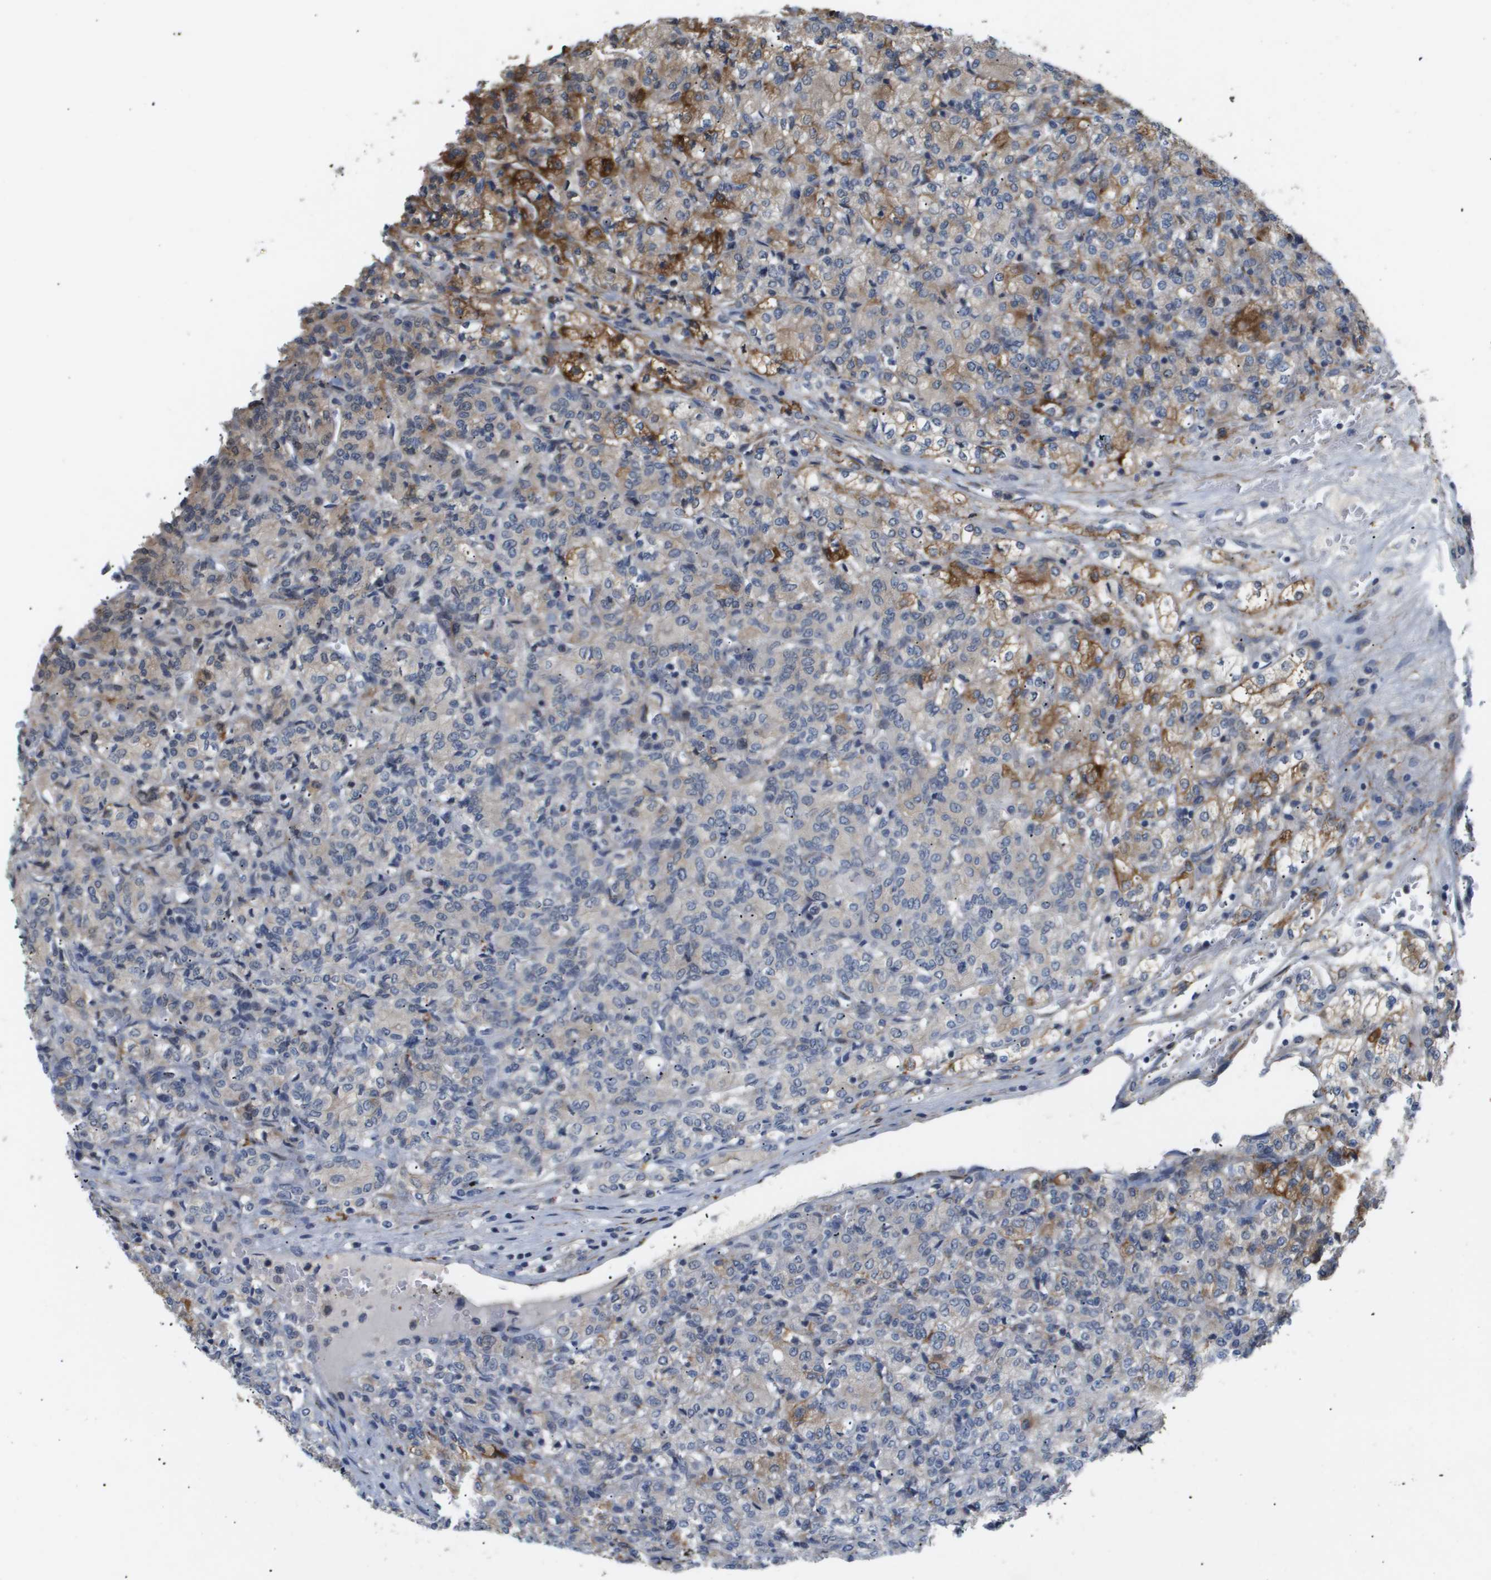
{"staining": {"intensity": "strong", "quantity": "<25%", "location": "cytoplasmic/membranous"}, "tissue": "renal cancer", "cell_type": "Tumor cells", "image_type": "cancer", "snomed": [{"axis": "morphology", "description": "Adenocarcinoma, NOS"}, {"axis": "topography", "description": "Kidney"}], "caption": "Immunohistochemistry (IHC) micrograph of neoplastic tissue: human adenocarcinoma (renal) stained using IHC displays medium levels of strong protein expression localized specifically in the cytoplasmic/membranous of tumor cells, appearing as a cytoplasmic/membranous brown color.", "gene": "OTUD5", "patient": {"sex": "male", "age": 77}}